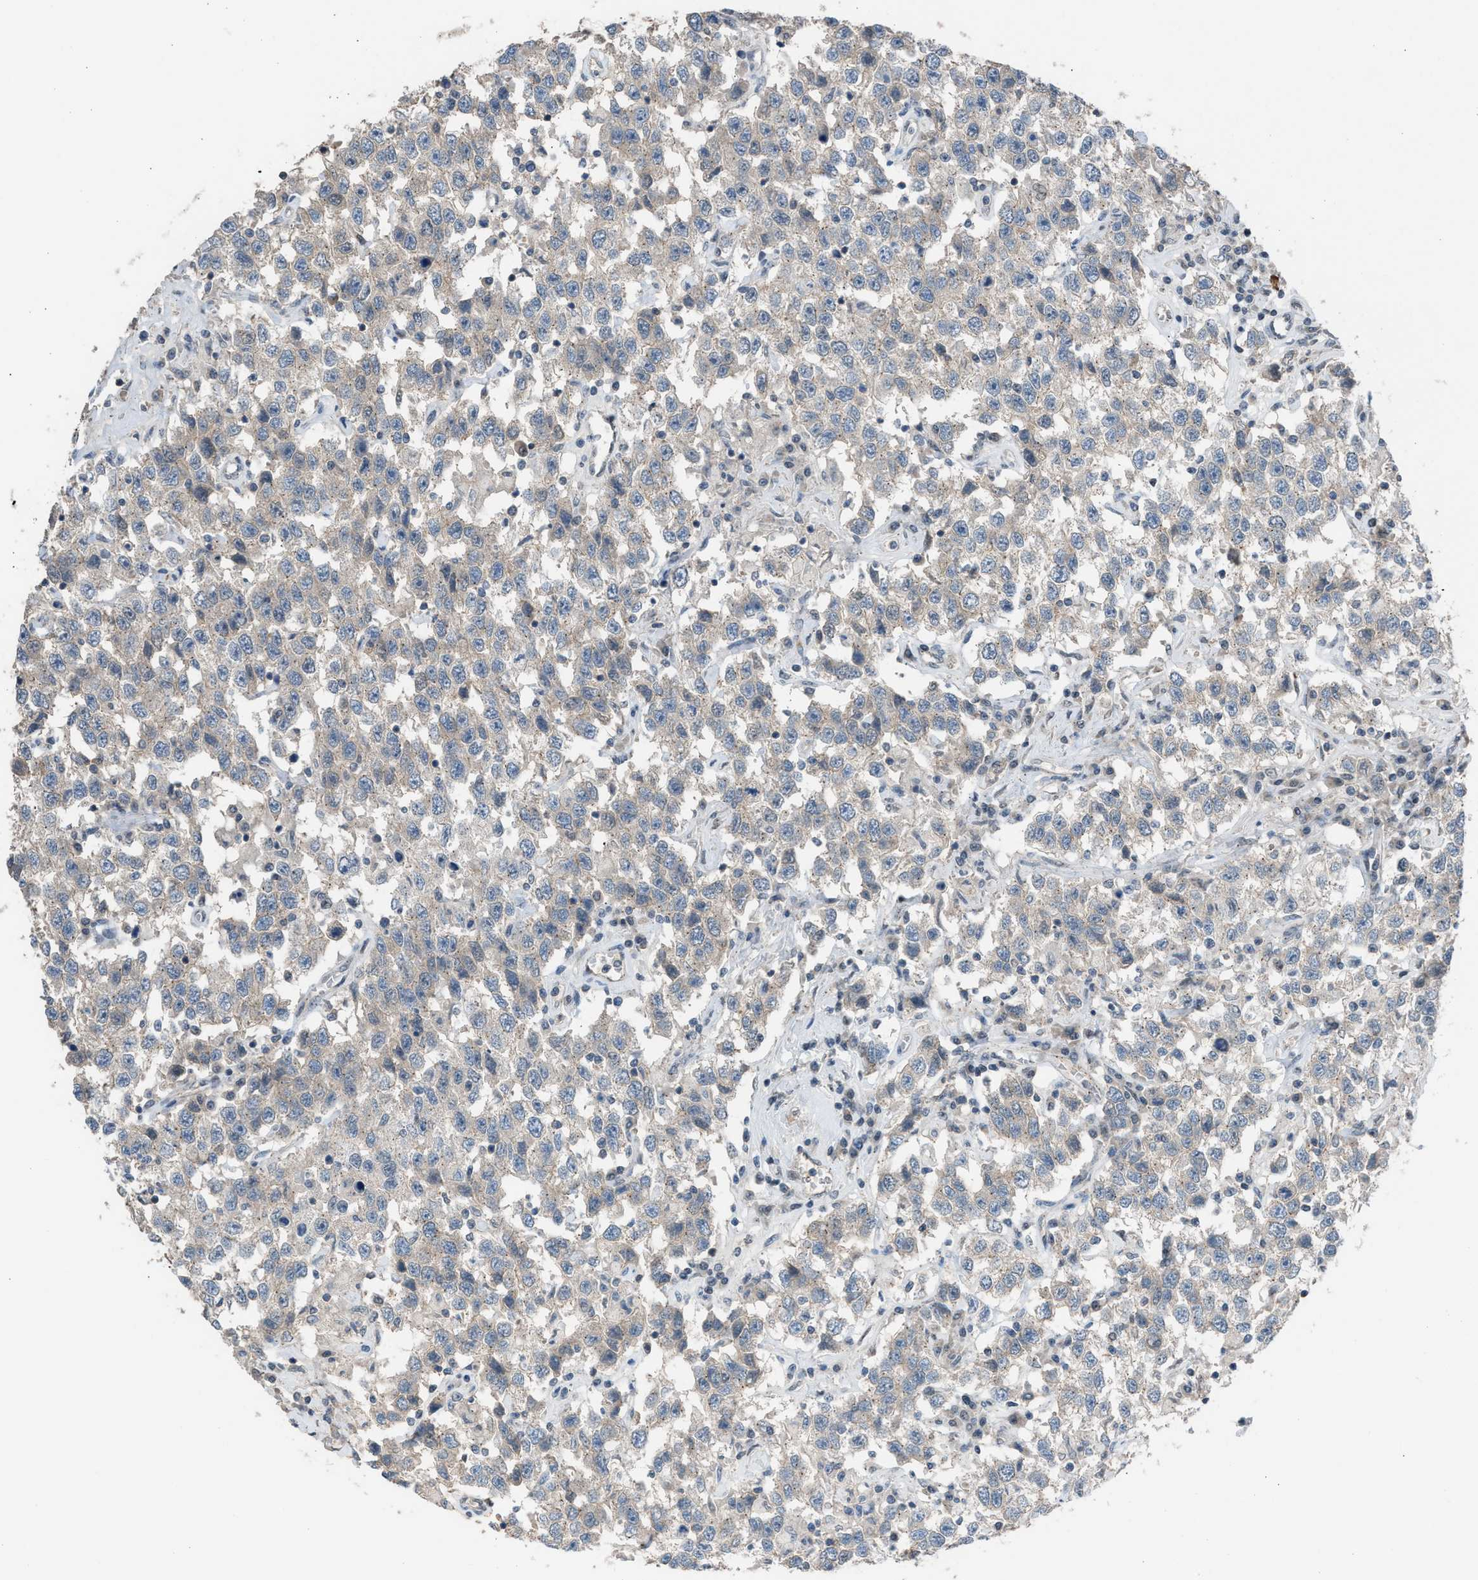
{"staining": {"intensity": "weak", "quantity": "25%-75%", "location": "cytoplasmic/membranous"}, "tissue": "testis cancer", "cell_type": "Tumor cells", "image_type": "cancer", "snomed": [{"axis": "morphology", "description": "Seminoma, NOS"}, {"axis": "topography", "description": "Testis"}], "caption": "Brown immunohistochemical staining in testis cancer (seminoma) exhibits weak cytoplasmic/membranous expression in about 25%-75% of tumor cells. The staining is performed using DAB (3,3'-diaminobenzidine) brown chromogen to label protein expression. The nuclei are counter-stained blue using hematoxylin.", "gene": "CRTC1", "patient": {"sex": "male", "age": 41}}